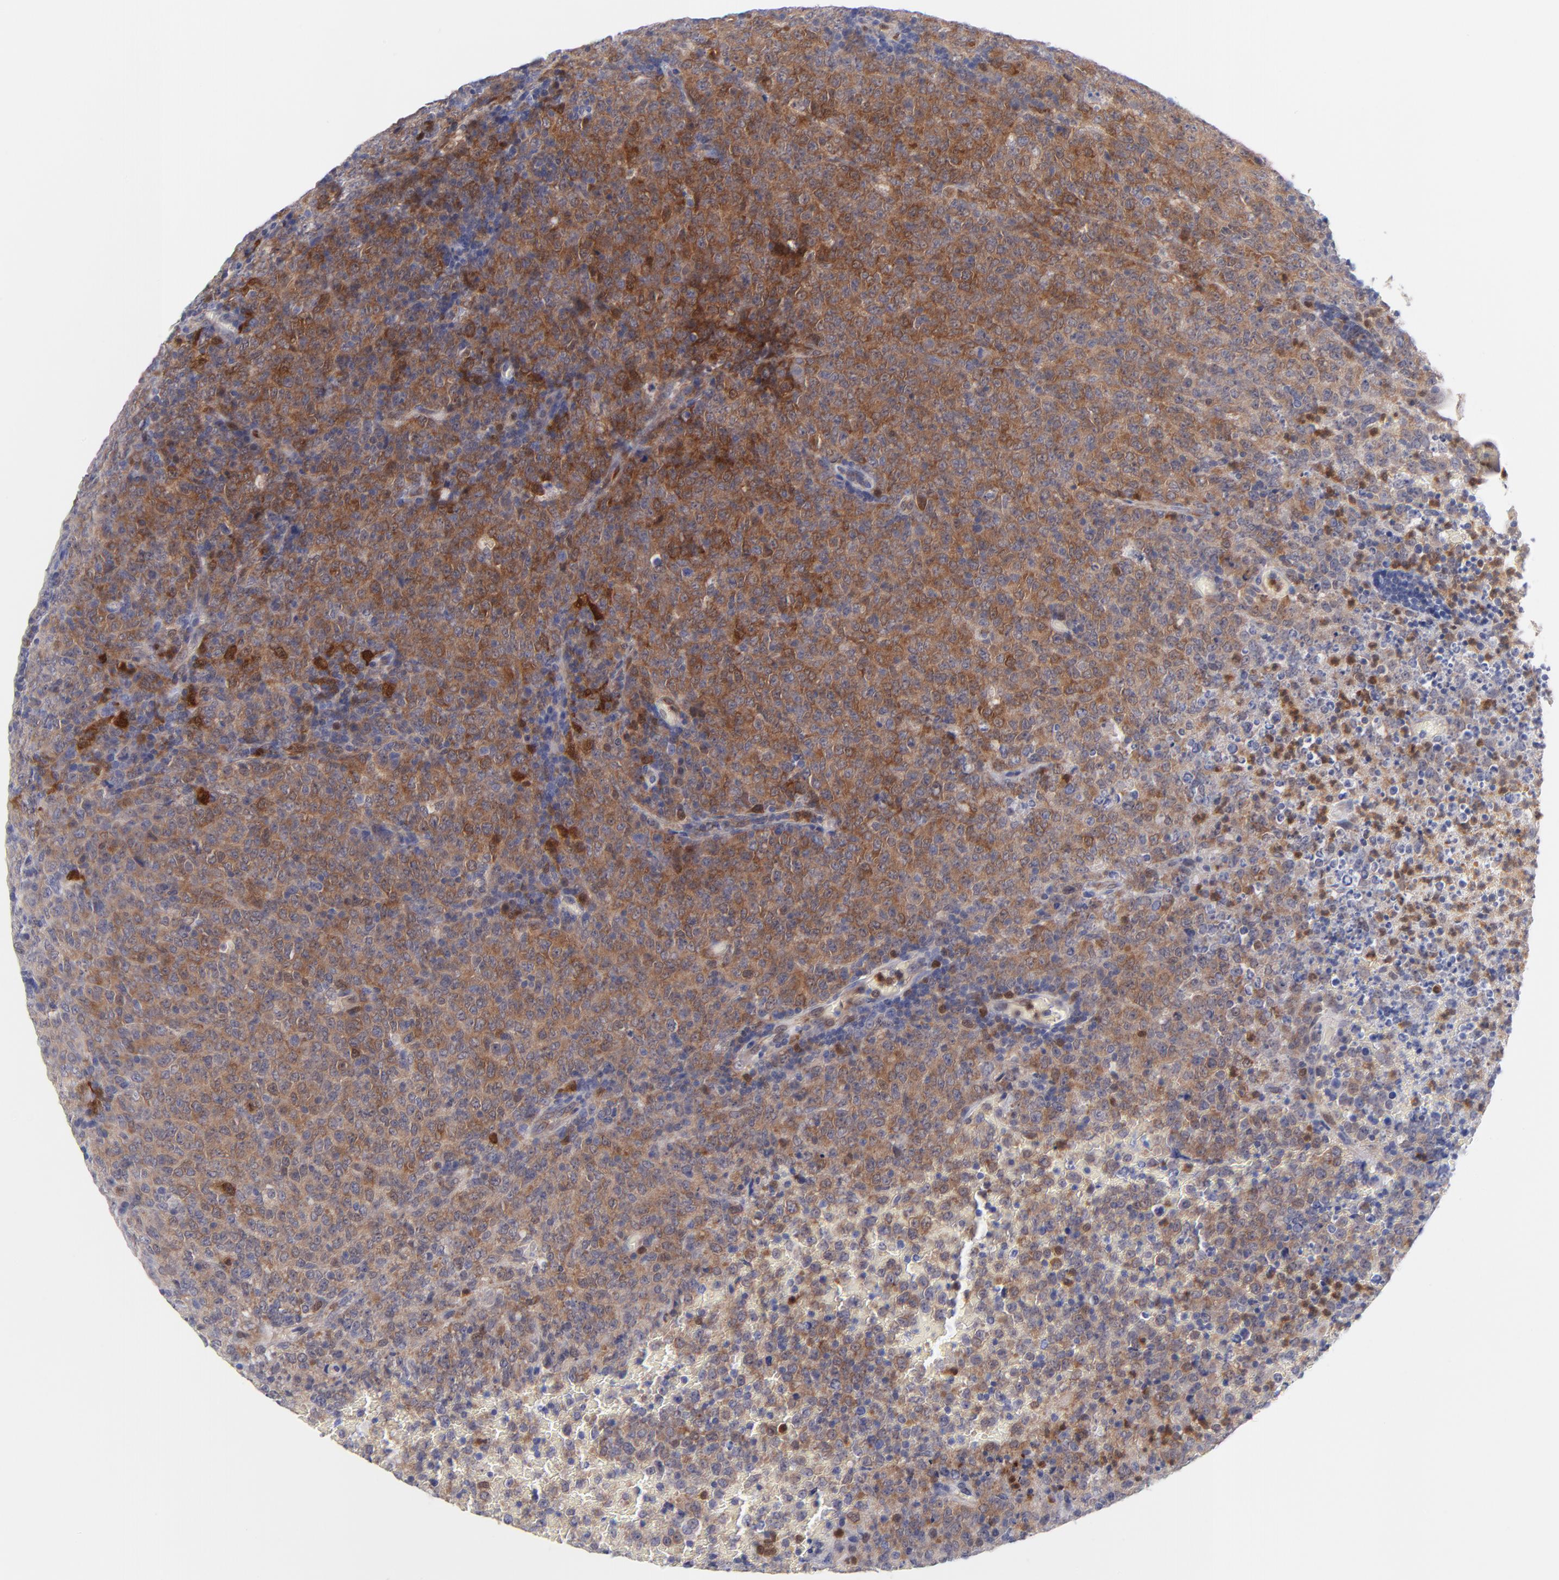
{"staining": {"intensity": "strong", "quantity": ">75%", "location": "cytoplasmic/membranous,nuclear"}, "tissue": "lymphoma", "cell_type": "Tumor cells", "image_type": "cancer", "snomed": [{"axis": "morphology", "description": "Malignant lymphoma, non-Hodgkin's type, High grade"}, {"axis": "topography", "description": "Tonsil"}], "caption": "Protein staining displays strong cytoplasmic/membranous and nuclear positivity in approximately >75% of tumor cells in malignant lymphoma, non-Hodgkin's type (high-grade). (brown staining indicates protein expression, while blue staining denotes nuclei).", "gene": "BID", "patient": {"sex": "female", "age": 36}}